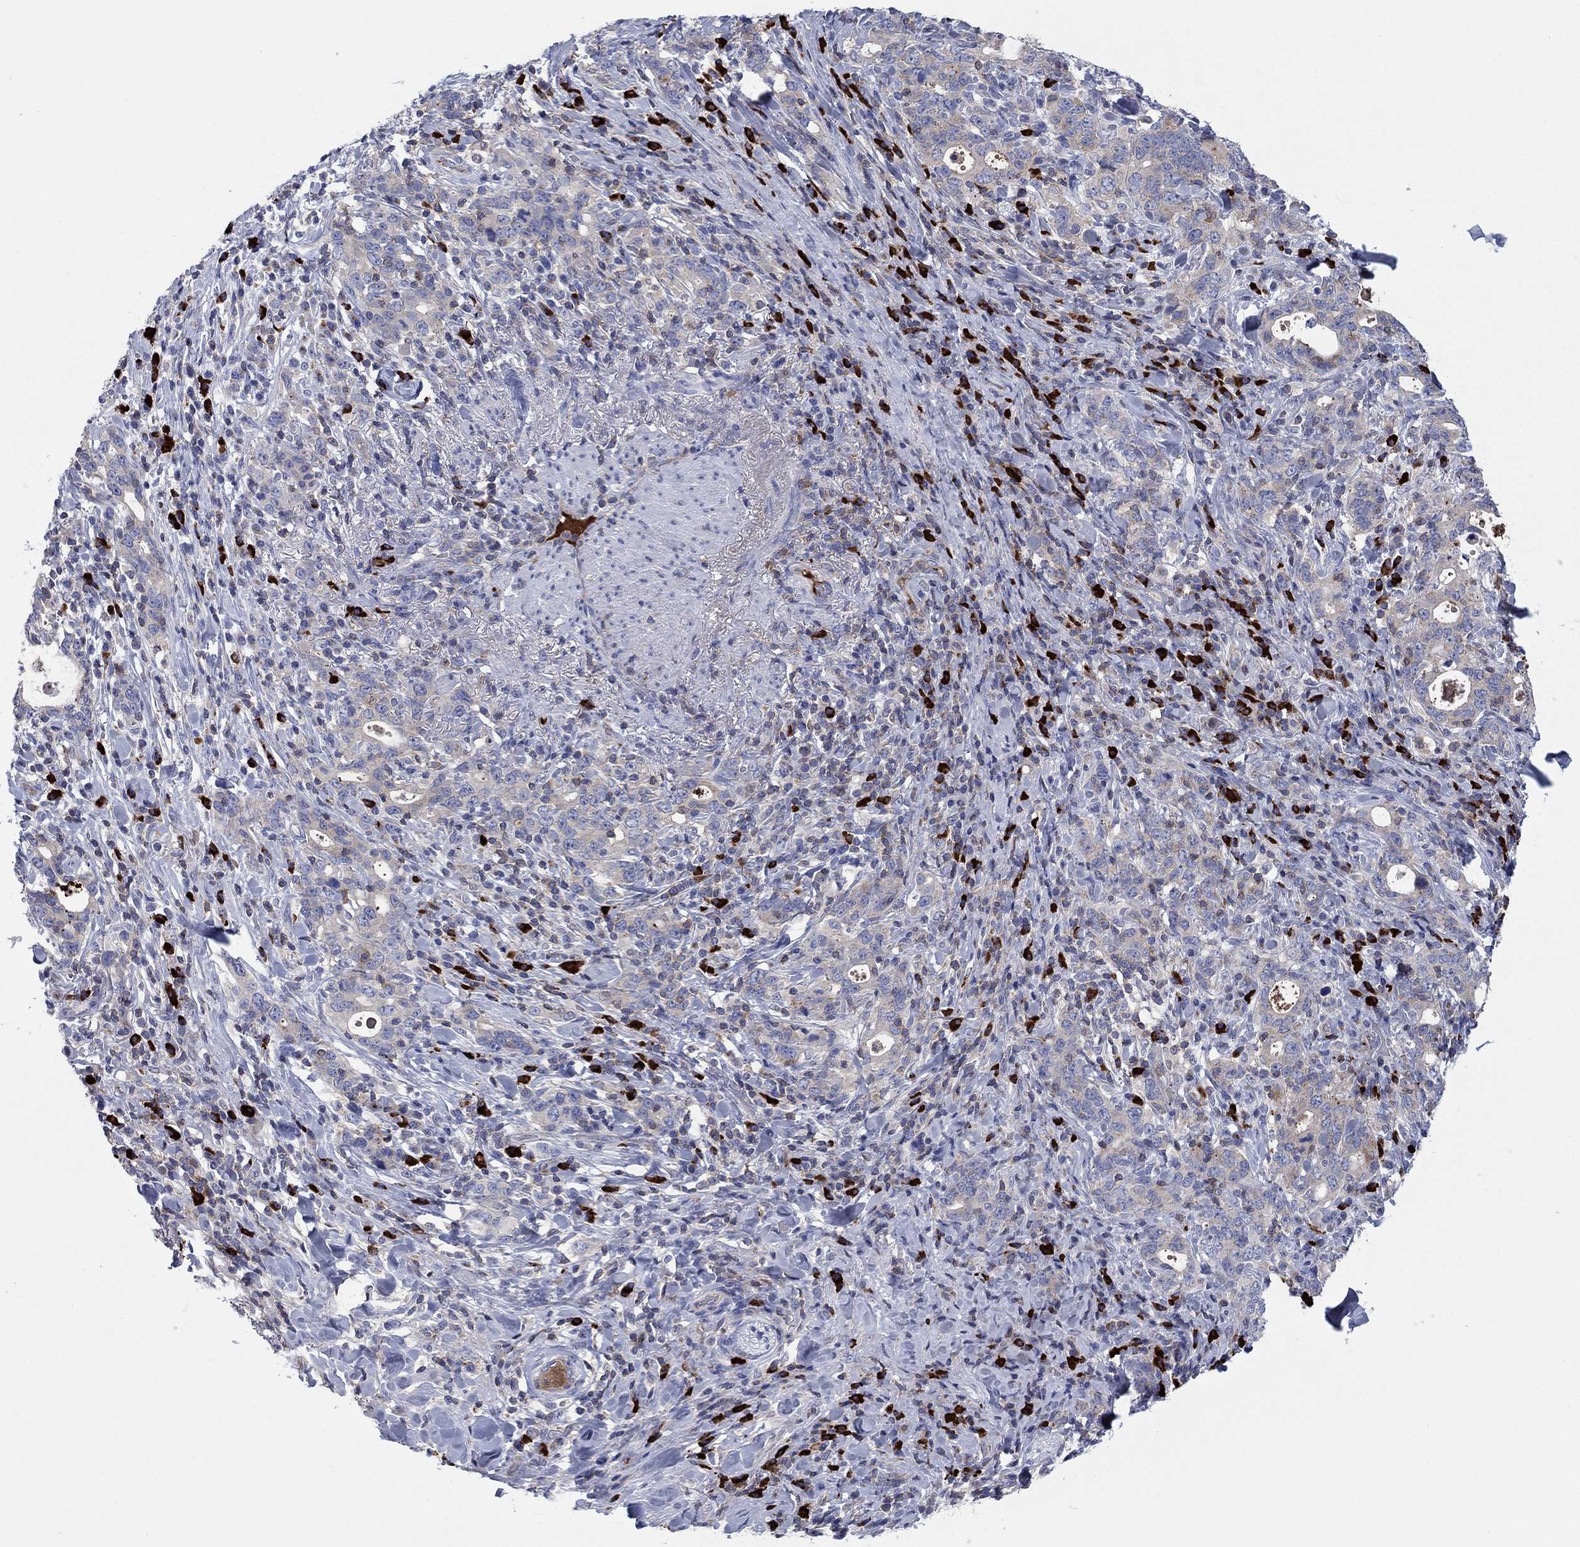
{"staining": {"intensity": "weak", "quantity": "<25%", "location": "cytoplasmic/membranous"}, "tissue": "stomach cancer", "cell_type": "Tumor cells", "image_type": "cancer", "snomed": [{"axis": "morphology", "description": "Adenocarcinoma, NOS"}, {"axis": "topography", "description": "Stomach"}], "caption": "Immunohistochemistry (IHC) micrograph of neoplastic tissue: human stomach adenocarcinoma stained with DAB (3,3'-diaminobenzidine) exhibits no significant protein staining in tumor cells.", "gene": "PVR", "patient": {"sex": "male", "age": 79}}